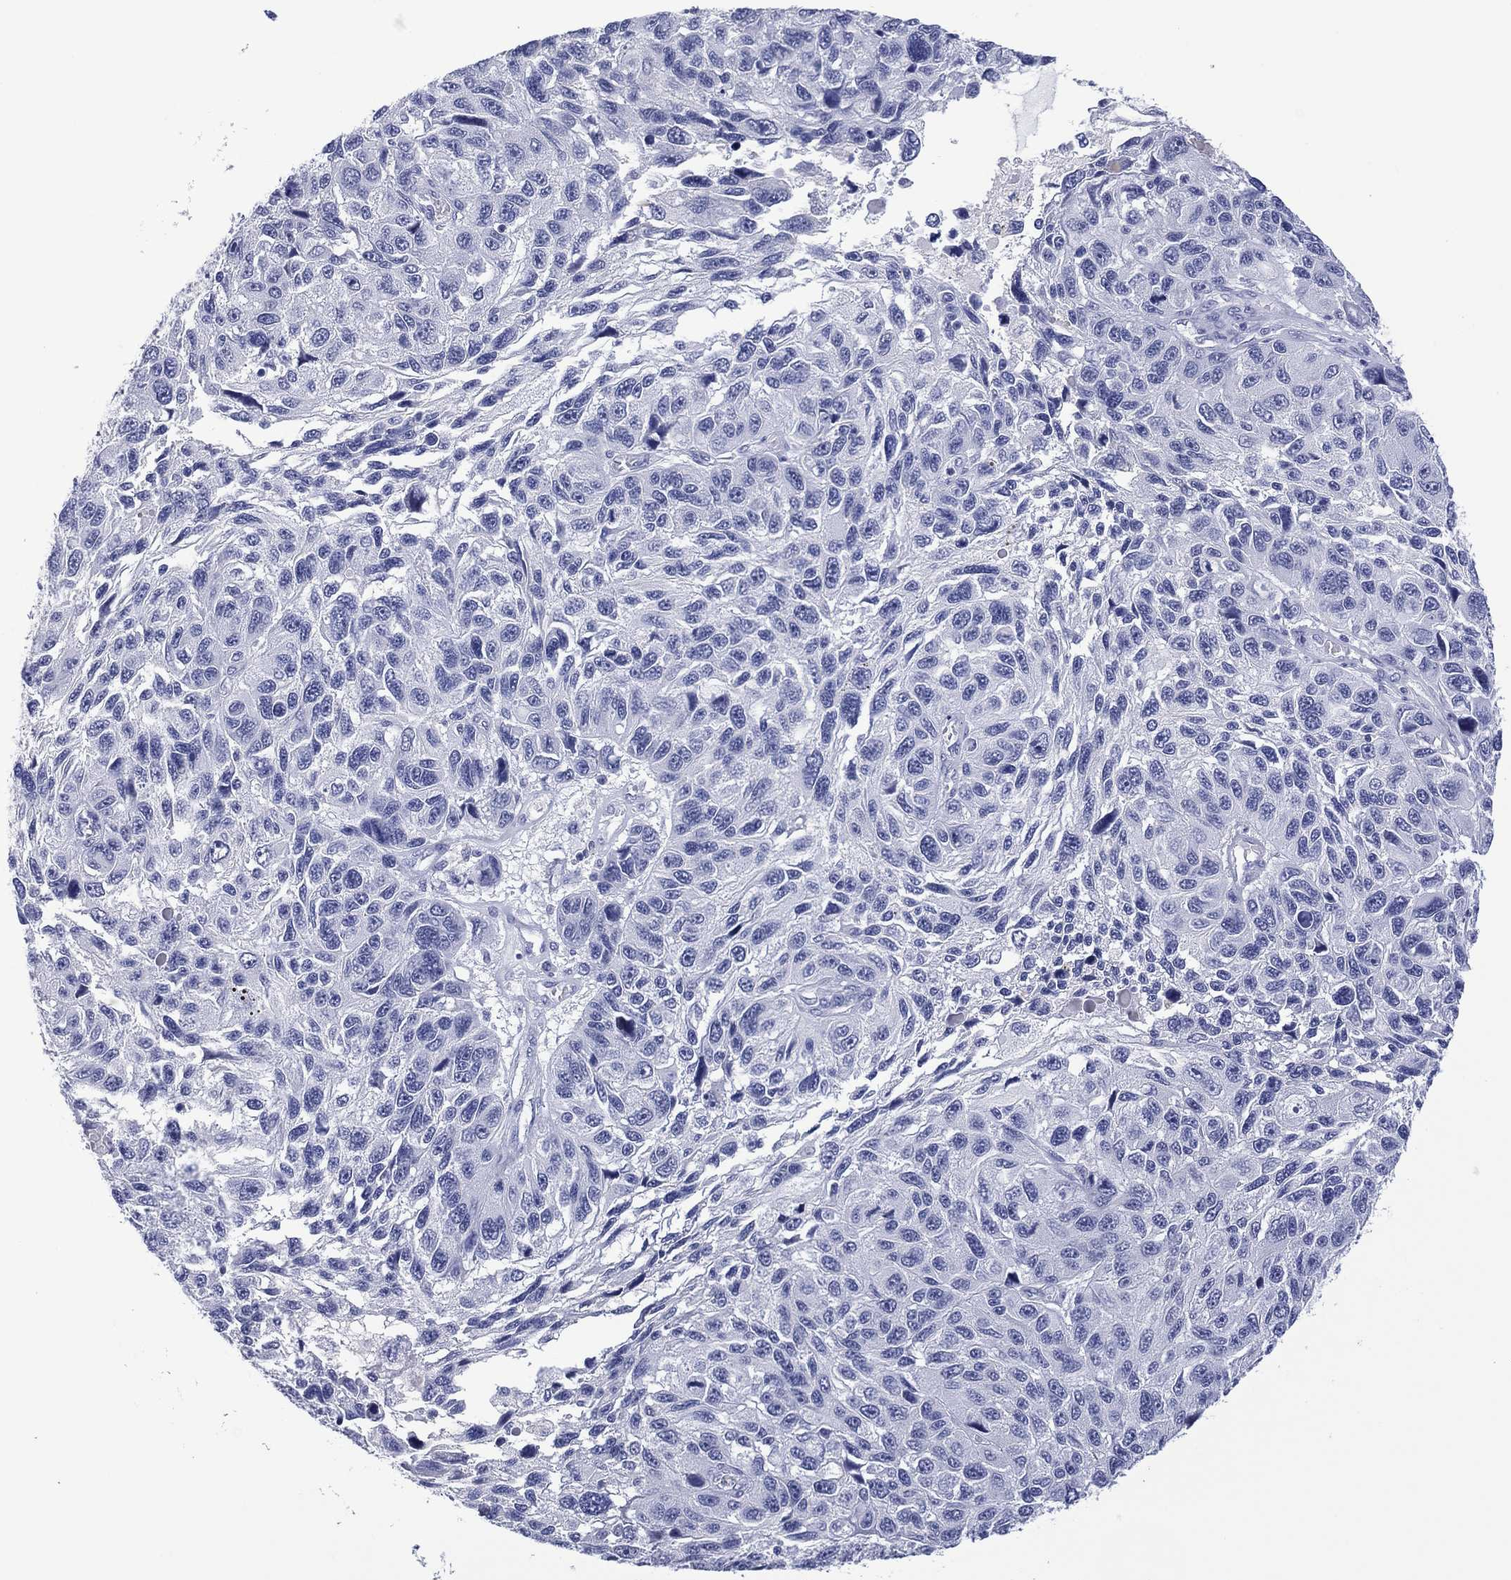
{"staining": {"intensity": "negative", "quantity": "none", "location": "none"}, "tissue": "melanoma", "cell_type": "Tumor cells", "image_type": "cancer", "snomed": [{"axis": "morphology", "description": "Malignant melanoma, NOS"}, {"axis": "topography", "description": "Skin"}], "caption": "High magnification brightfield microscopy of melanoma stained with DAB (brown) and counterstained with hematoxylin (blue): tumor cells show no significant positivity. The staining is performed using DAB brown chromogen with nuclei counter-stained in using hematoxylin.", "gene": "UTF1", "patient": {"sex": "male", "age": 53}}